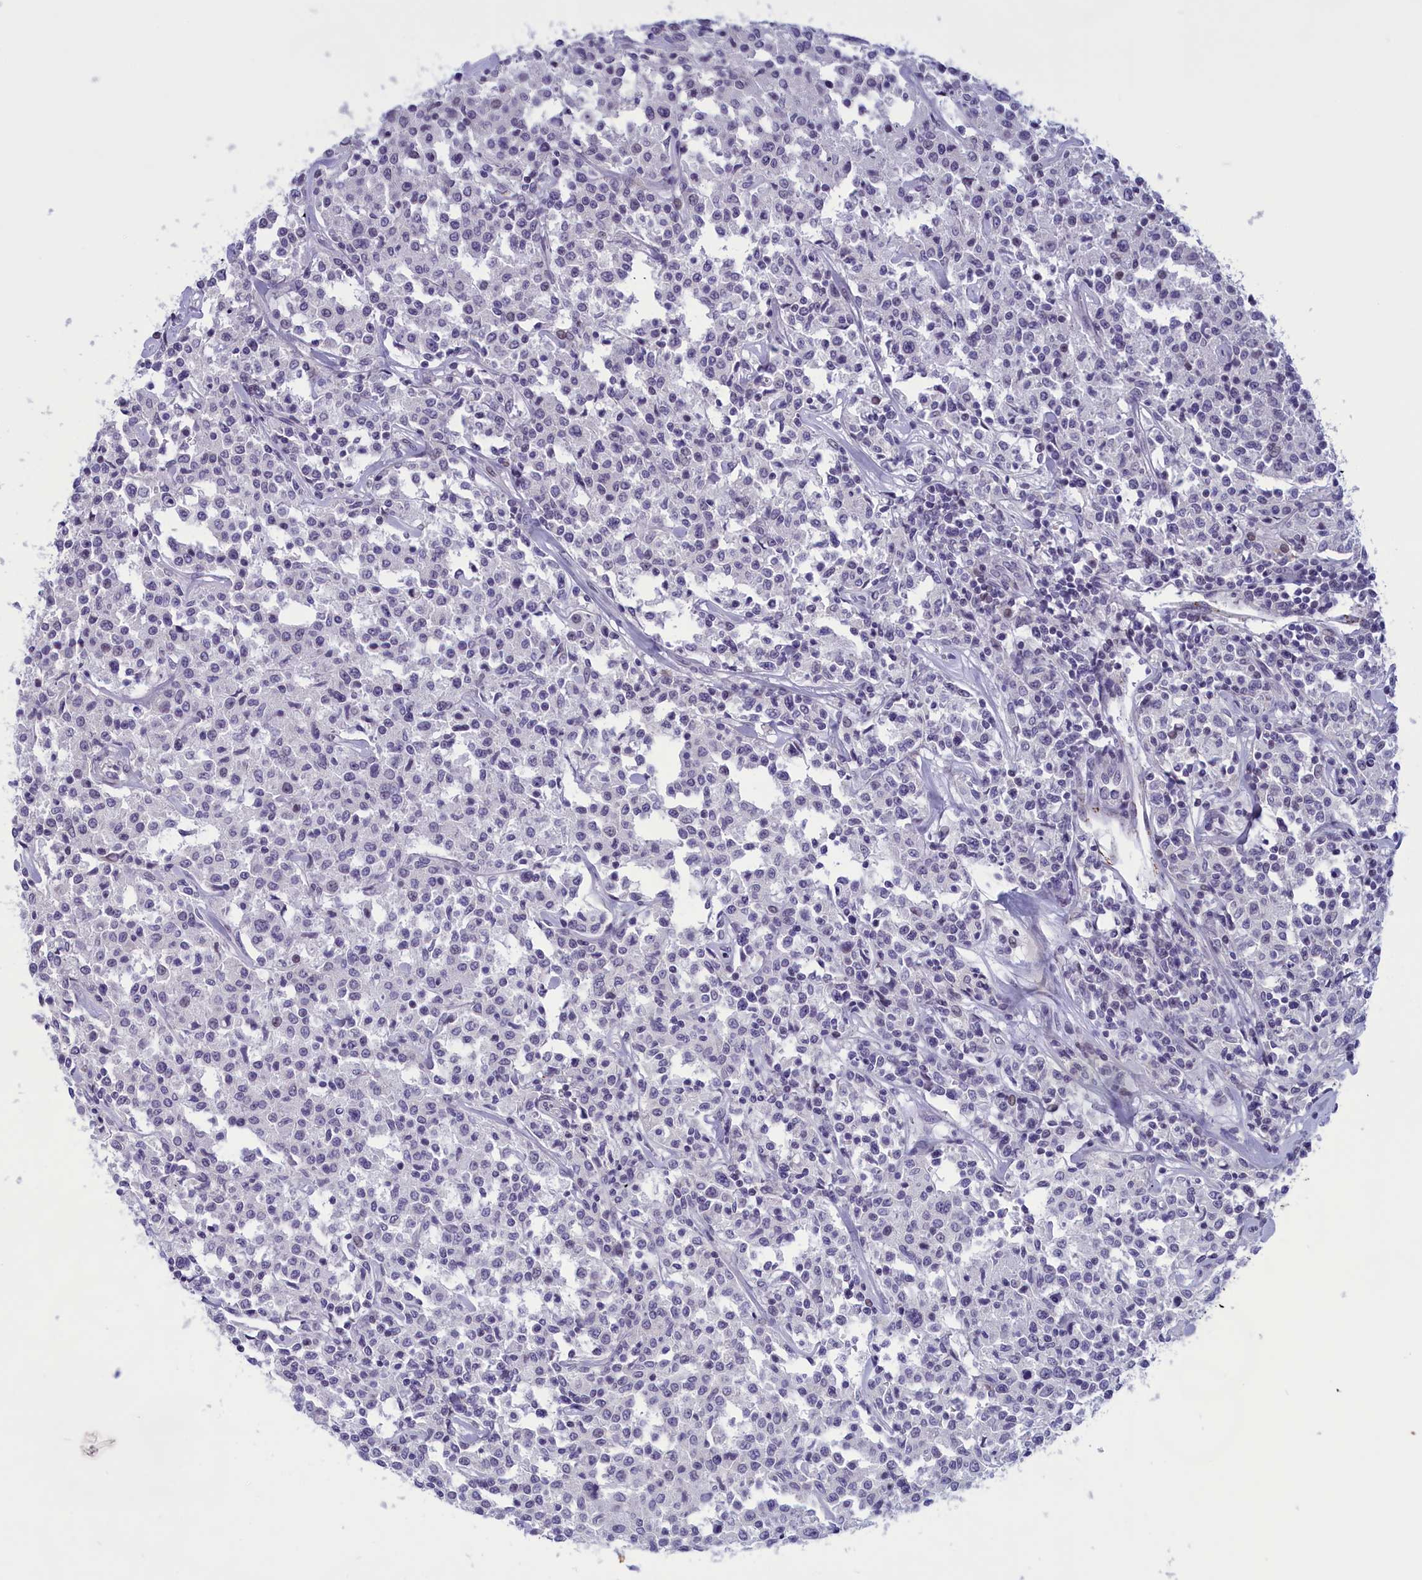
{"staining": {"intensity": "negative", "quantity": "none", "location": "none"}, "tissue": "lymphoma", "cell_type": "Tumor cells", "image_type": "cancer", "snomed": [{"axis": "morphology", "description": "Malignant lymphoma, non-Hodgkin's type, Low grade"}, {"axis": "topography", "description": "Small intestine"}], "caption": "This is a histopathology image of immunohistochemistry staining of malignant lymphoma, non-Hodgkin's type (low-grade), which shows no positivity in tumor cells. (DAB (3,3'-diaminobenzidine) immunohistochemistry (IHC) with hematoxylin counter stain).", "gene": "ELOA2", "patient": {"sex": "female", "age": 59}}